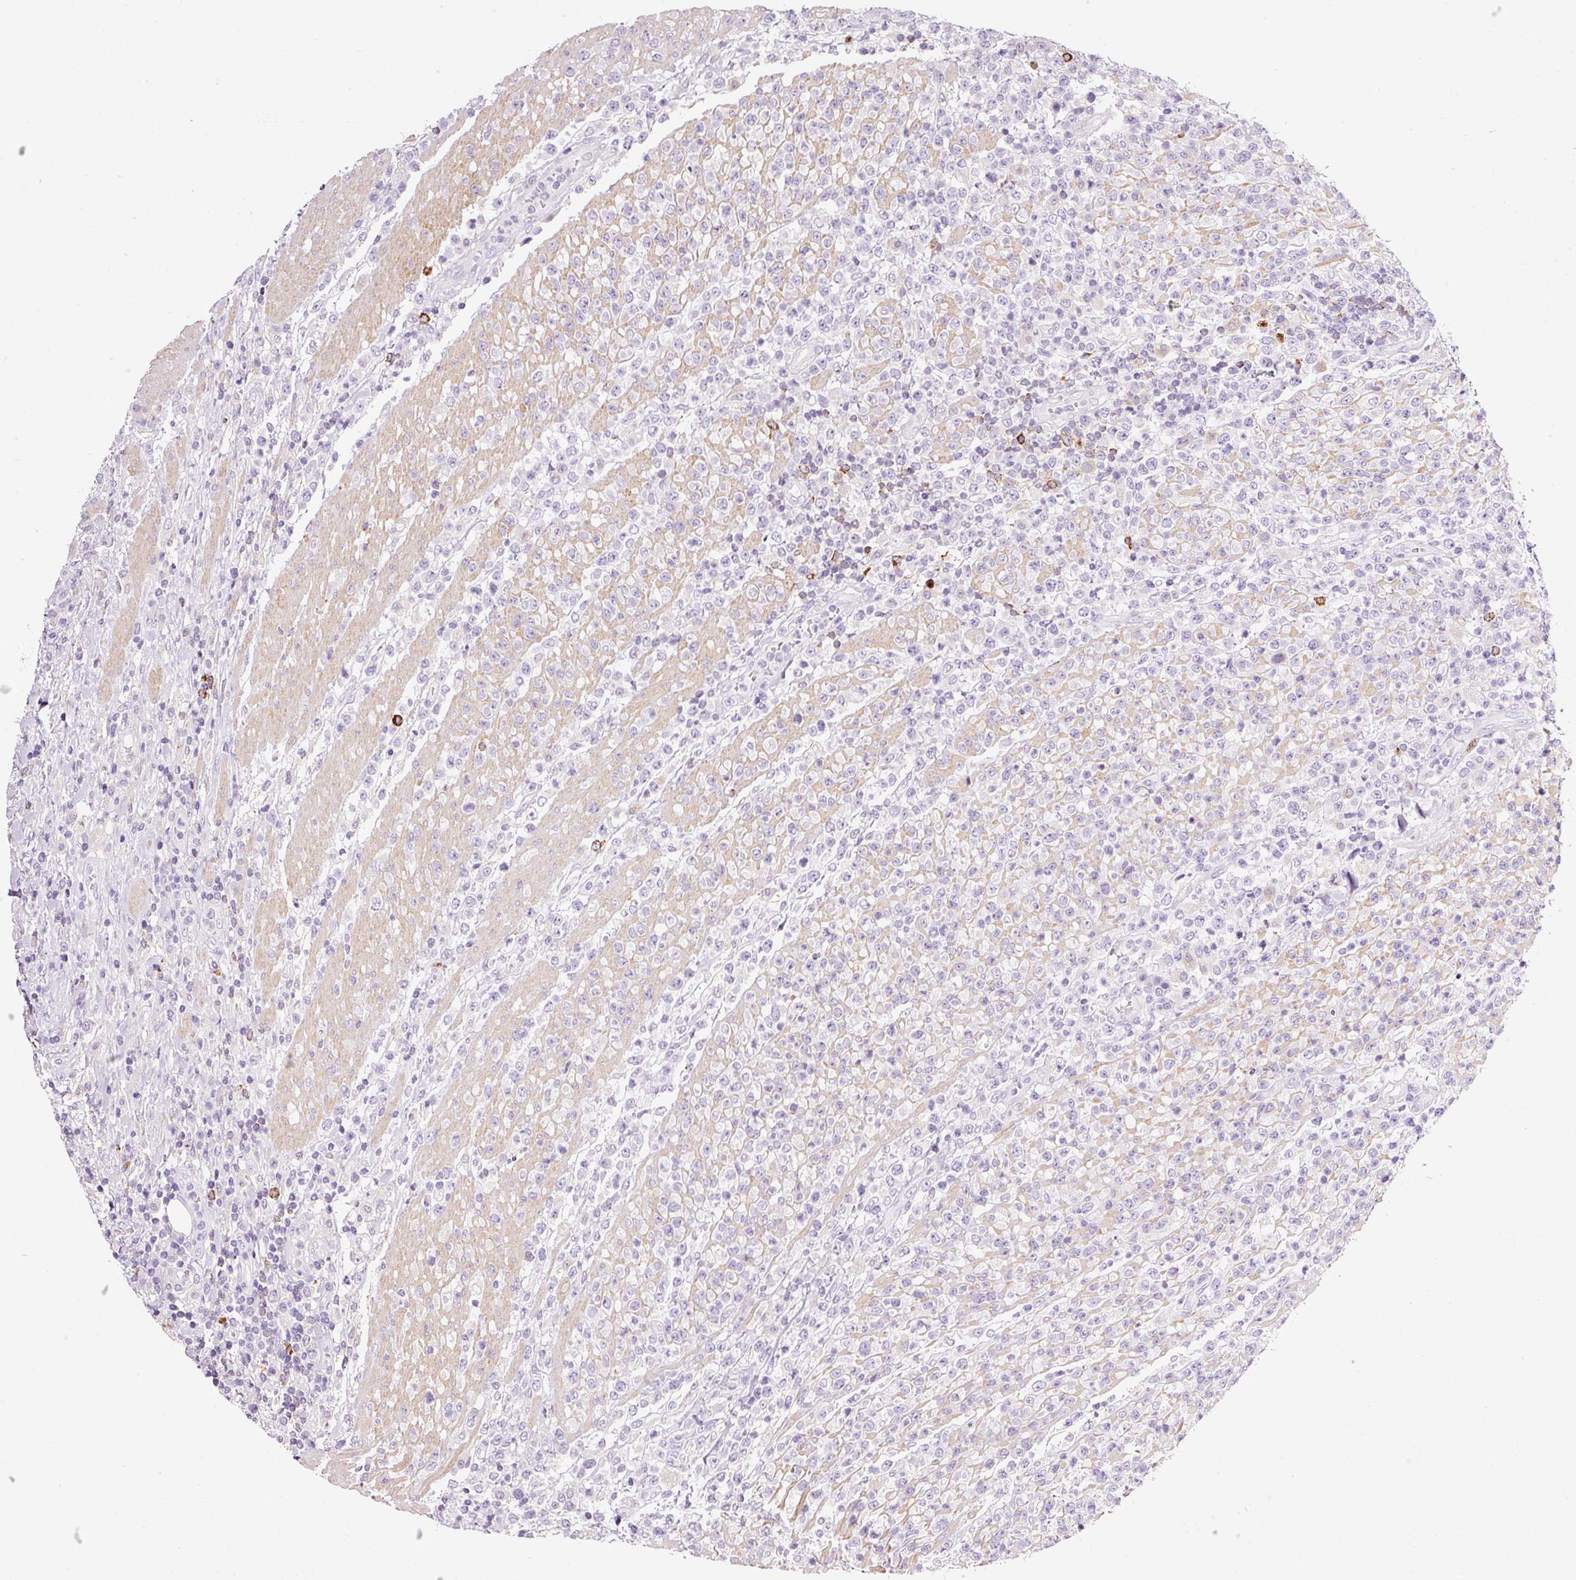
{"staining": {"intensity": "negative", "quantity": "none", "location": "none"}, "tissue": "lymphoma", "cell_type": "Tumor cells", "image_type": "cancer", "snomed": [{"axis": "morphology", "description": "Malignant lymphoma, non-Hodgkin's type, High grade"}, {"axis": "topography", "description": "Colon"}], "caption": "Tumor cells are negative for brown protein staining in malignant lymphoma, non-Hodgkin's type (high-grade). (Stains: DAB (3,3'-diaminobenzidine) IHC with hematoxylin counter stain, Microscopy: brightfield microscopy at high magnification).", "gene": "CYB561A3", "patient": {"sex": "female", "age": 53}}